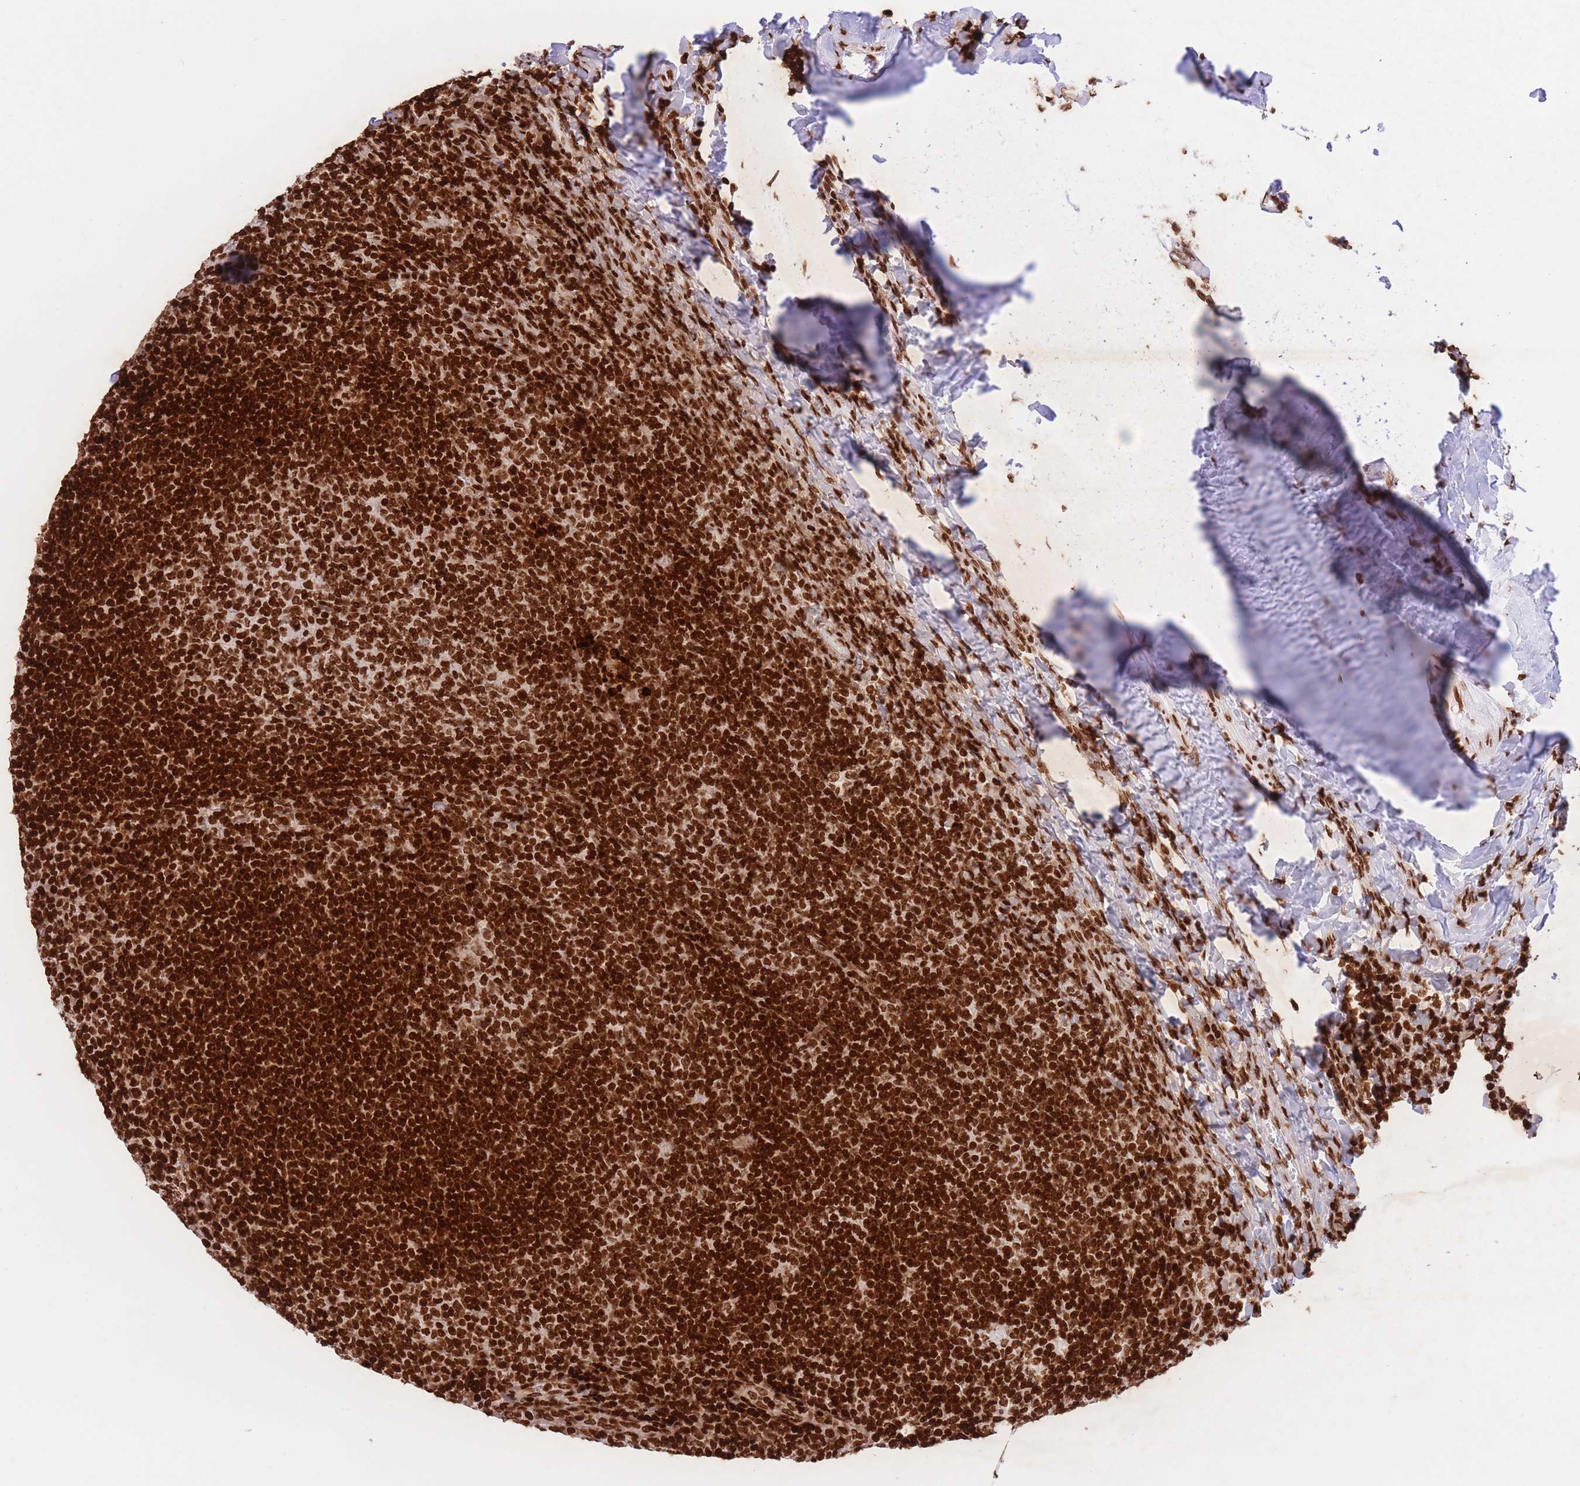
{"staining": {"intensity": "strong", "quantity": ">75%", "location": "nuclear"}, "tissue": "tonsil", "cell_type": "Germinal center cells", "image_type": "normal", "snomed": [{"axis": "morphology", "description": "Normal tissue, NOS"}, {"axis": "topography", "description": "Tonsil"}], "caption": "Unremarkable tonsil displays strong nuclear expression in about >75% of germinal center cells.", "gene": "H2BC10", "patient": {"sex": "female", "age": 10}}